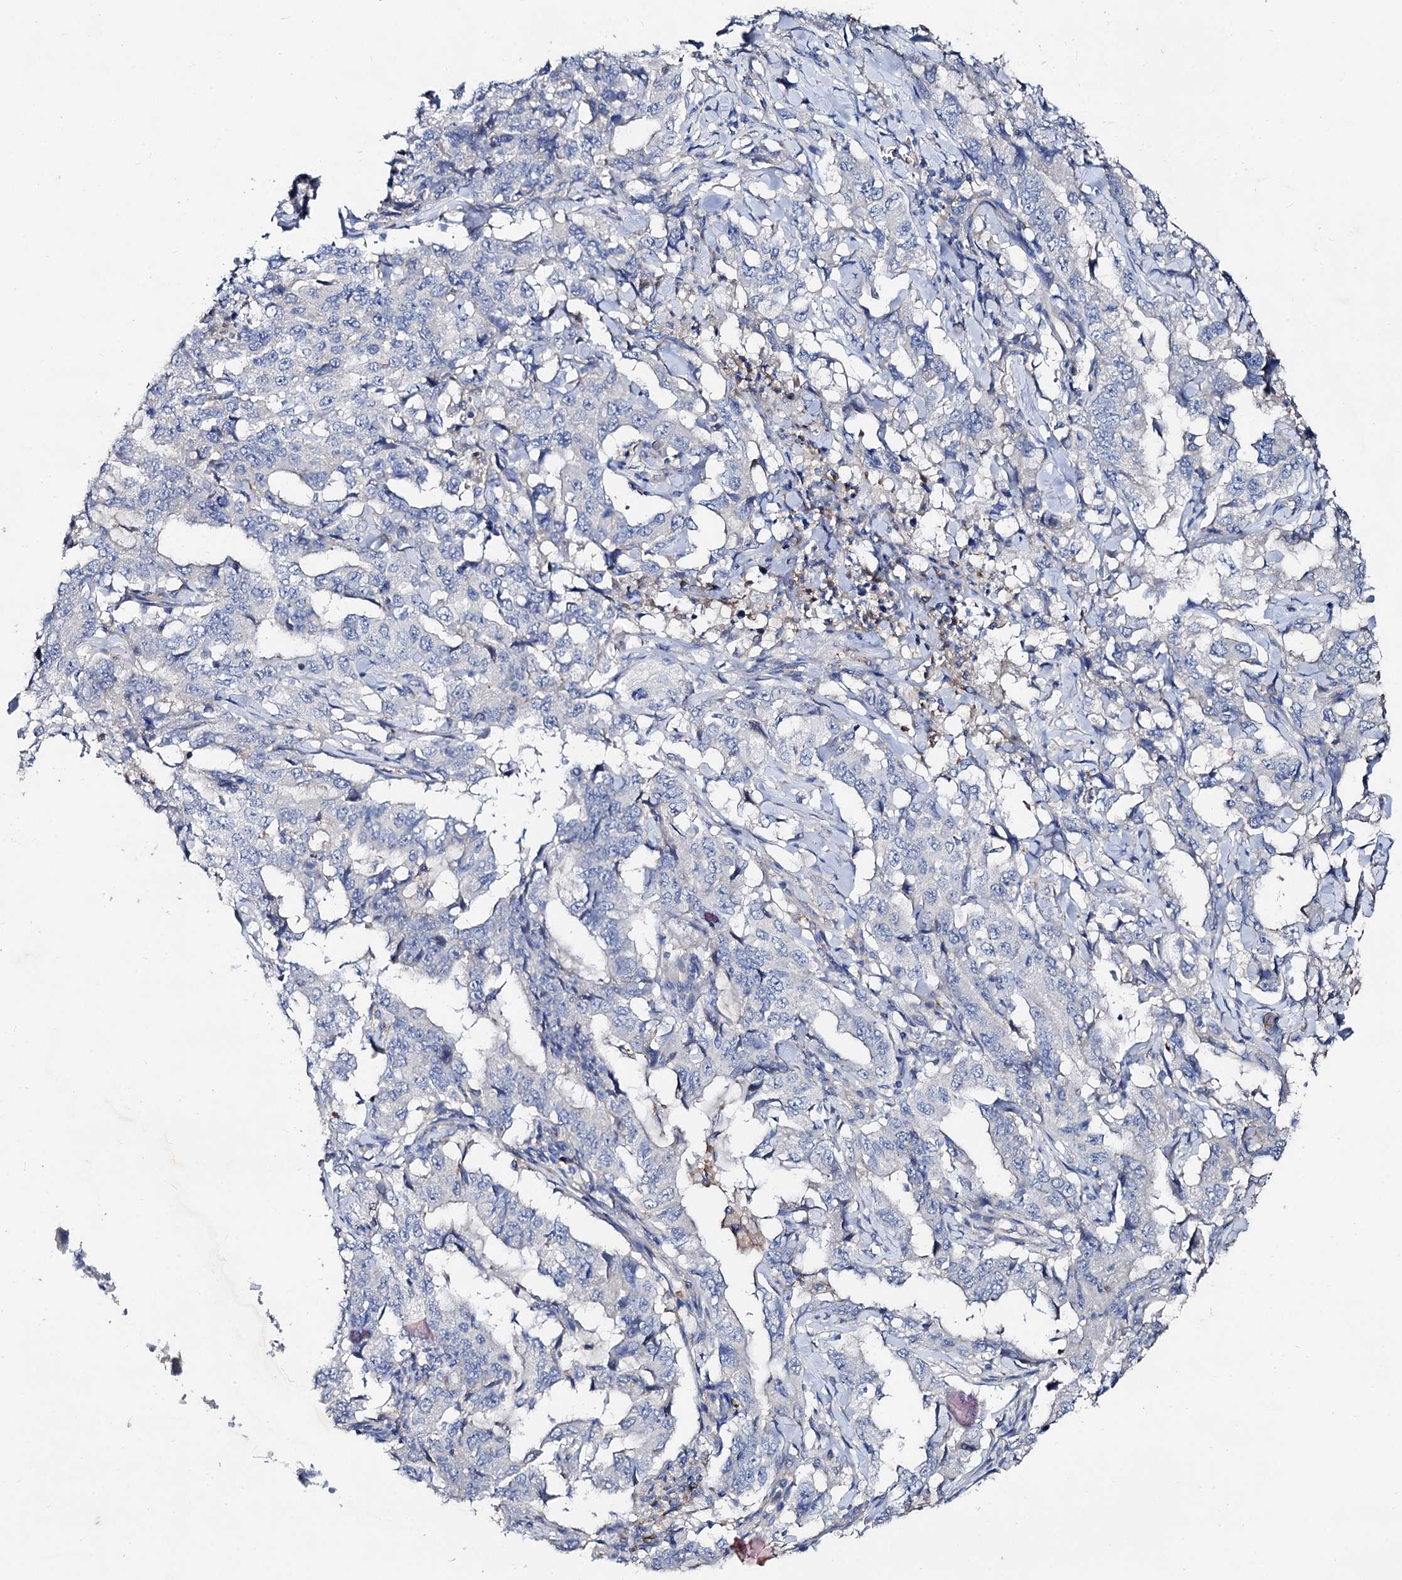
{"staining": {"intensity": "negative", "quantity": "none", "location": "none"}, "tissue": "lung cancer", "cell_type": "Tumor cells", "image_type": "cancer", "snomed": [{"axis": "morphology", "description": "Adenocarcinoma, NOS"}, {"axis": "topography", "description": "Lung"}], "caption": "There is no significant expression in tumor cells of adenocarcinoma (lung). (Brightfield microscopy of DAB (3,3'-diaminobenzidine) immunohistochemistry (IHC) at high magnification).", "gene": "HVCN1", "patient": {"sex": "female", "age": 51}}